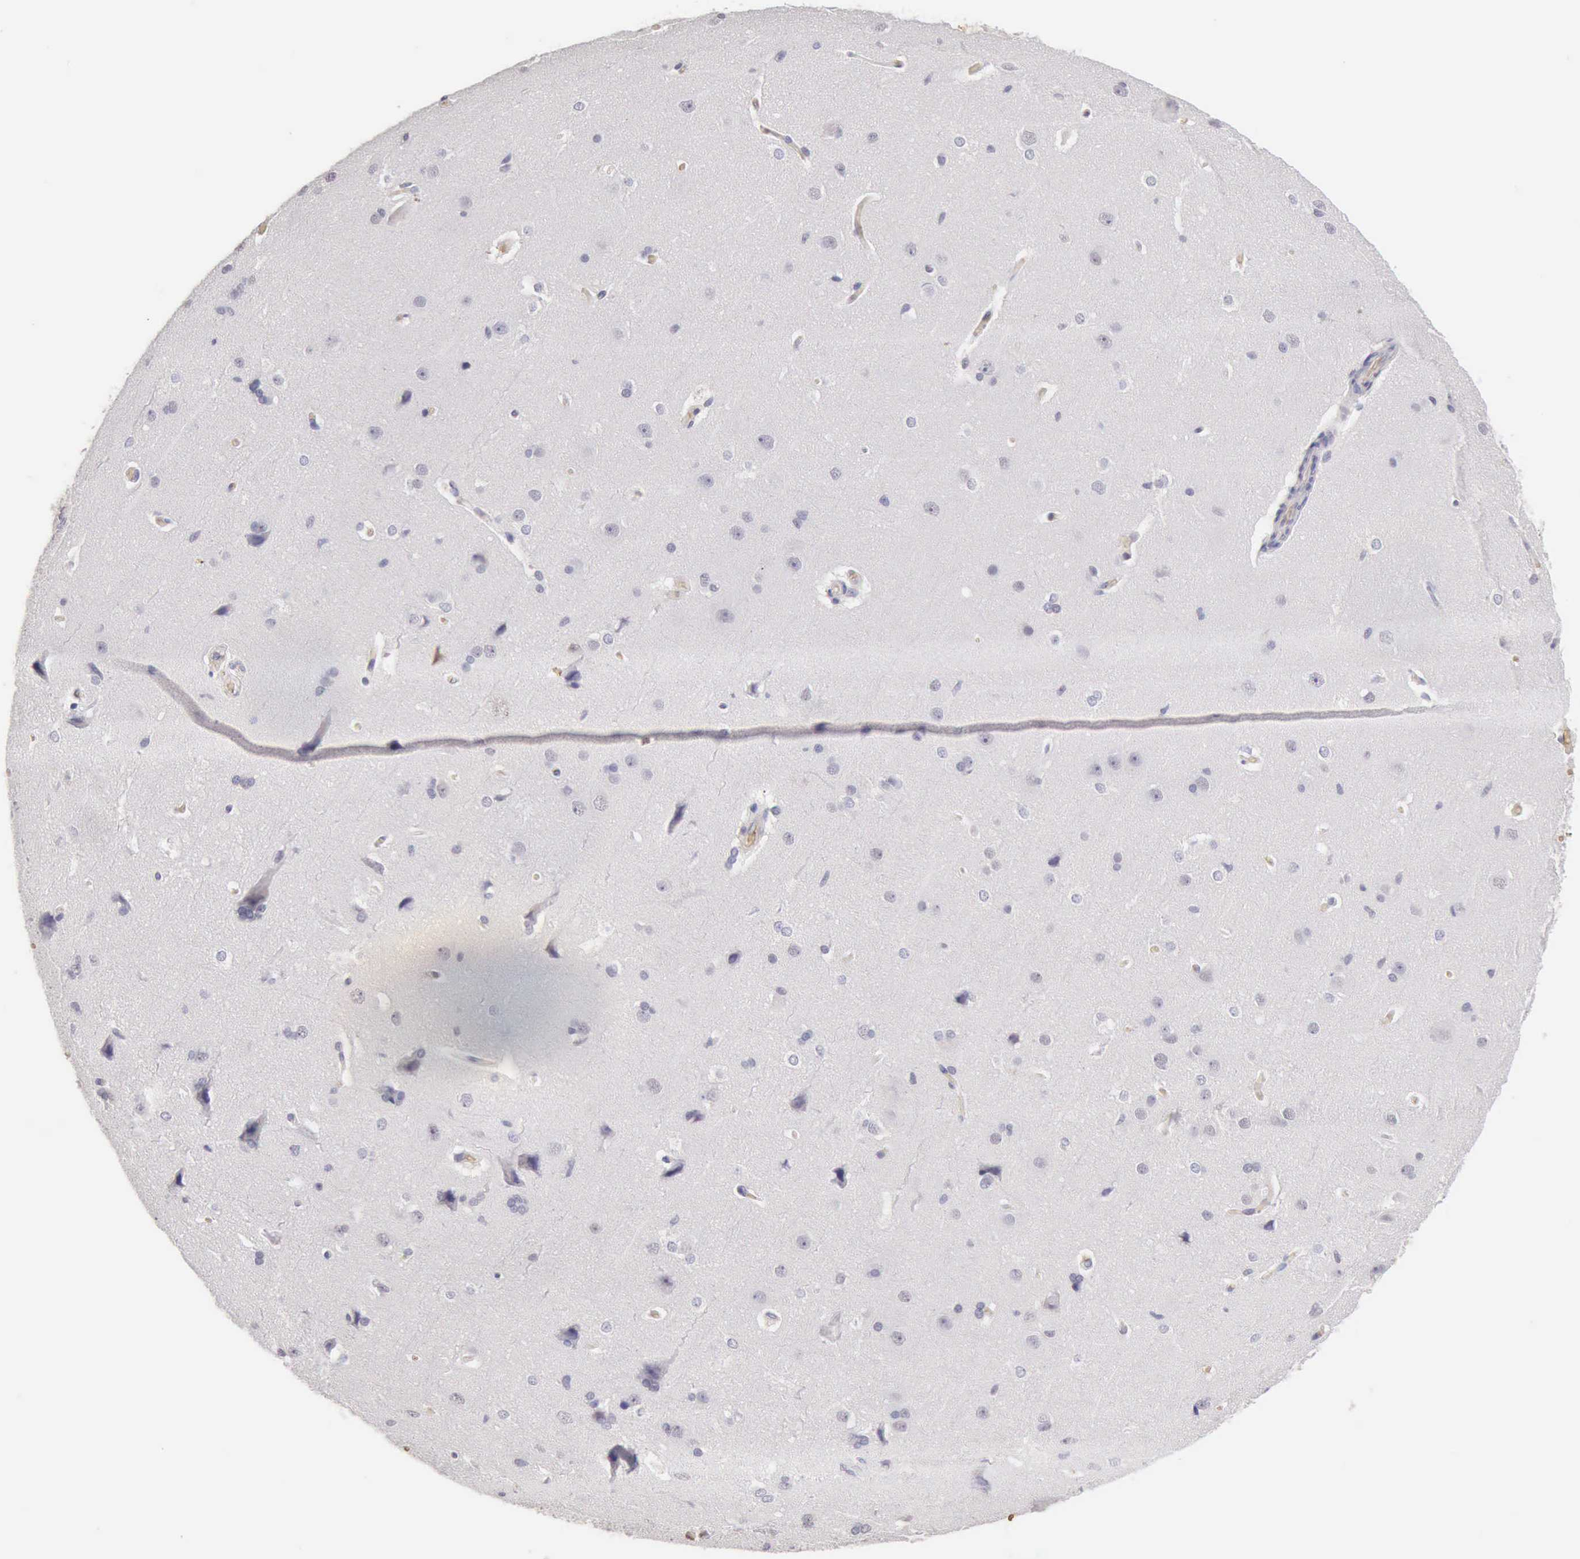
{"staining": {"intensity": "negative", "quantity": "none", "location": "none"}, "tissue": "cerebral cortex", "cell_type": "Endothelial cells", "image_type": "normal", "snomed": [{"axis": "morphology", "description": "Normal tissue, NOS"}, {"axis": "topography", "description": "Cerebral cortex"}], "caption": "IHC histopathology image of benign human cerebral cortex stained for a protein (brown), which reveals no positivity in endothelial cells.", "gene": "CFI", "patient": {"sex": "female", "age": 45}}